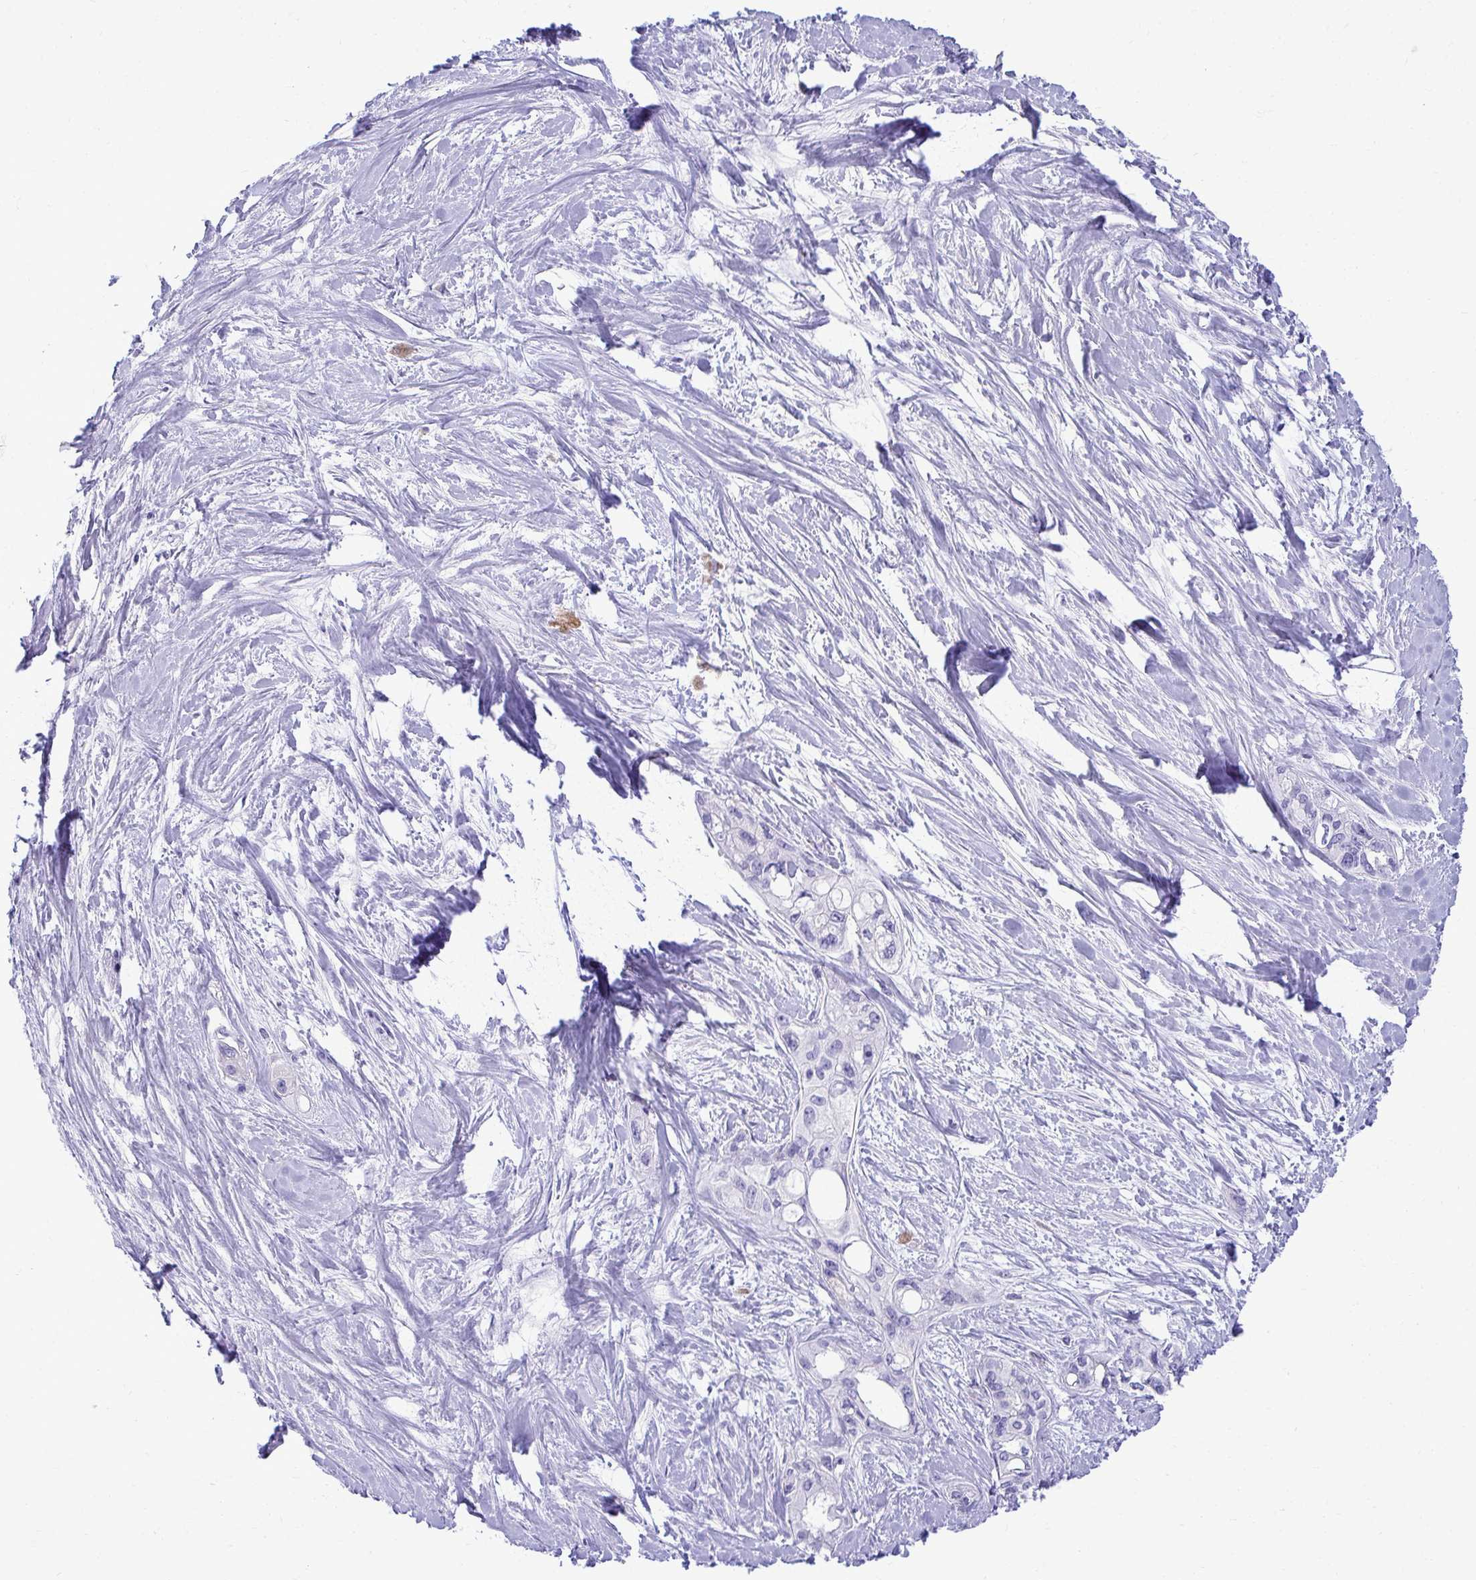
{"staining": {"intensity": "negative", "quantity": "none", "location": "none"}, "tissue": "pancreatic cancer", "cell_type": "Tumor cells", "image_type": "cancer", "snomed": [{"axis": "morphology", "description": "Adenocarcinoma, NOS"}, {"axis": "topography", "description": "Pancreas"}], "caption": "Immunohistochemical staining of pancreatic cancer (adenocarcinoma) displays no significant positivity in tumor cells.", "gene": "AIG1", "patient": {"sex": "female", "age": 50}}